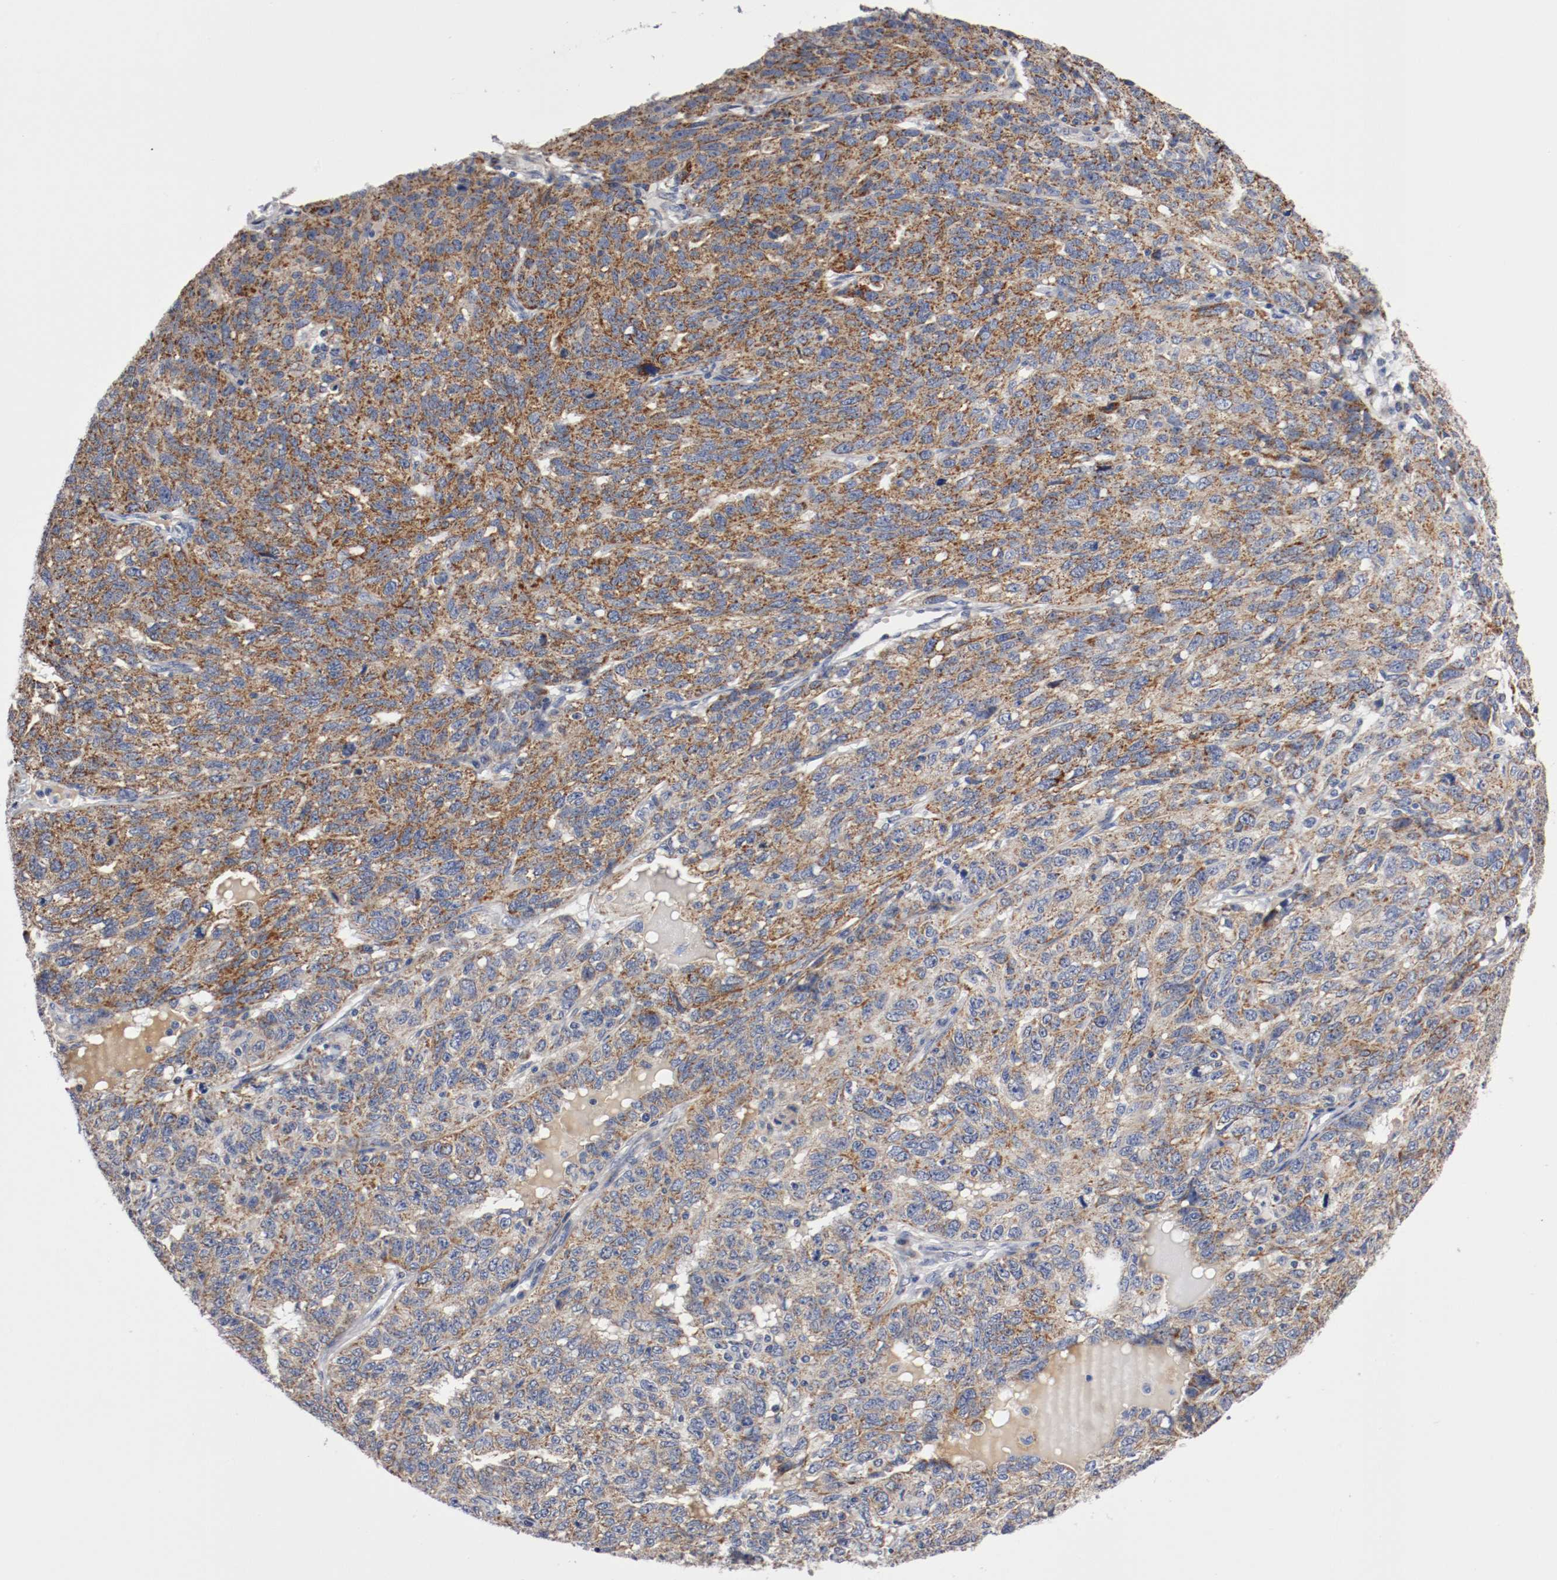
{"staining": {"intensity": "strong", "quantity": ">75%", "location": "cytoplasmic/membranous"}, "tissue": "ovarian cancer", "cell_type": "Tumor cells", "image_type": "cancer", "snomed": [{"axis": "morphology", "description": "Cystadenocarcinoma, serous, NOS"}, {"axis": "topography", "description": "Ovary"}], "caption": "Human ovarian cancer (serous cystadenocarcinoma) stained with a protein marker reveals strong staining in tumor cells.", "gene": "PCSK6", "patient": {"sex": "female", "age": 71}}